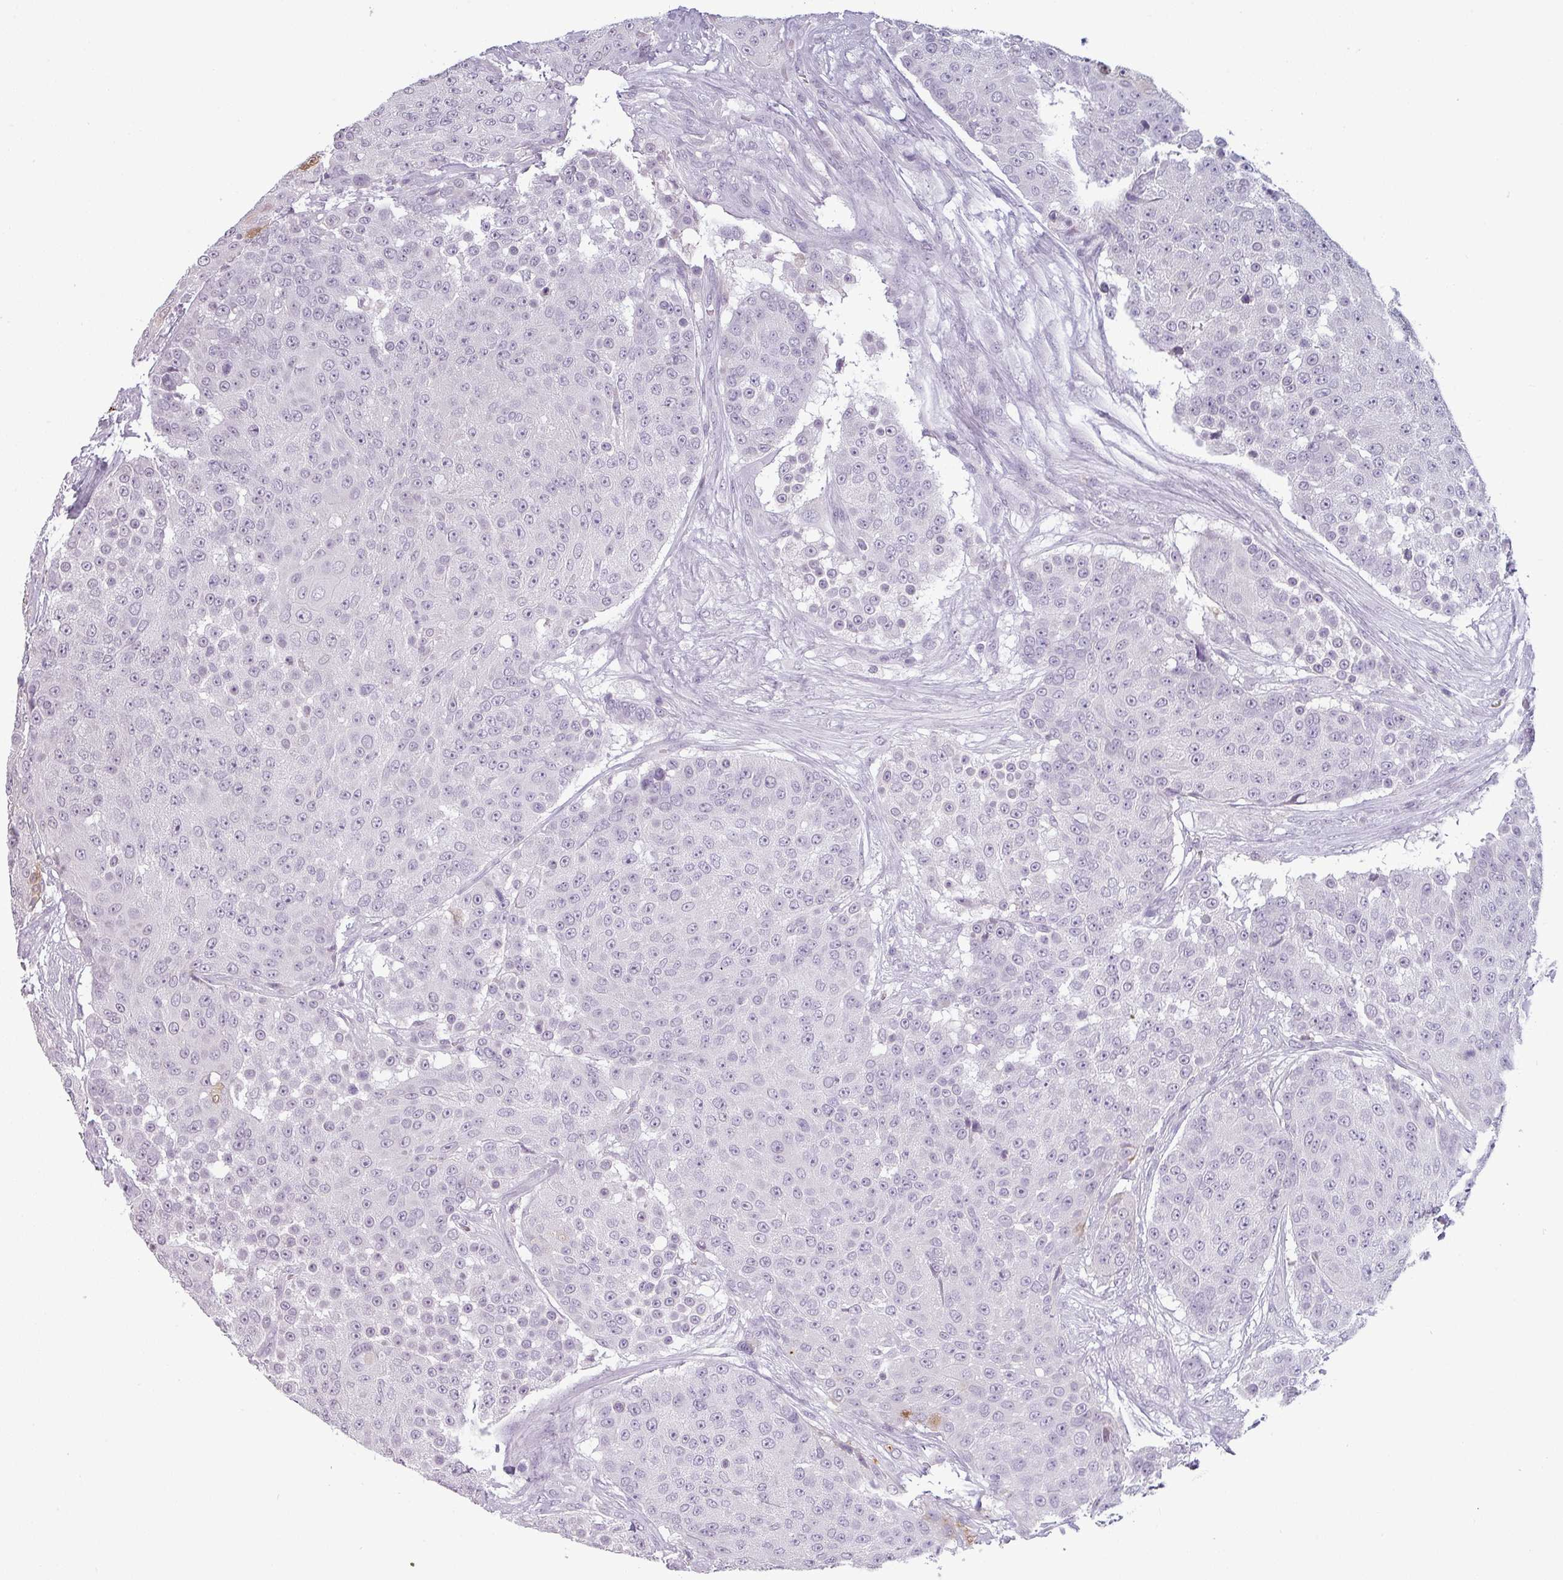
{"staining": {"intensity": "moderate", "quantity": "<25%", "location": "cytoplasmic/membranous"}, "tissue": "urothelial cancer", "cell_type": "Tumor cells", "image_type": "cancer", "snomed": [{"axis": "morphology", "description": "Urothelial carcinoma, High grade"}, {"axis": "topography", "description": "Urinary bladder"}], "caption": "The histopathology image shows a brown stain indicating the presence of a protein in the cytoplasmic/membranous of tumor cells in high-grade urothelial carcinoma. (Stains: DAB (3,3'-diaminobenzidine) in brown, nuclei in blue, Microscopy: brightfield microscopy at high magnification).", "gene": "SLC26A9", "patient": {"sex": "female", "age": 63}}